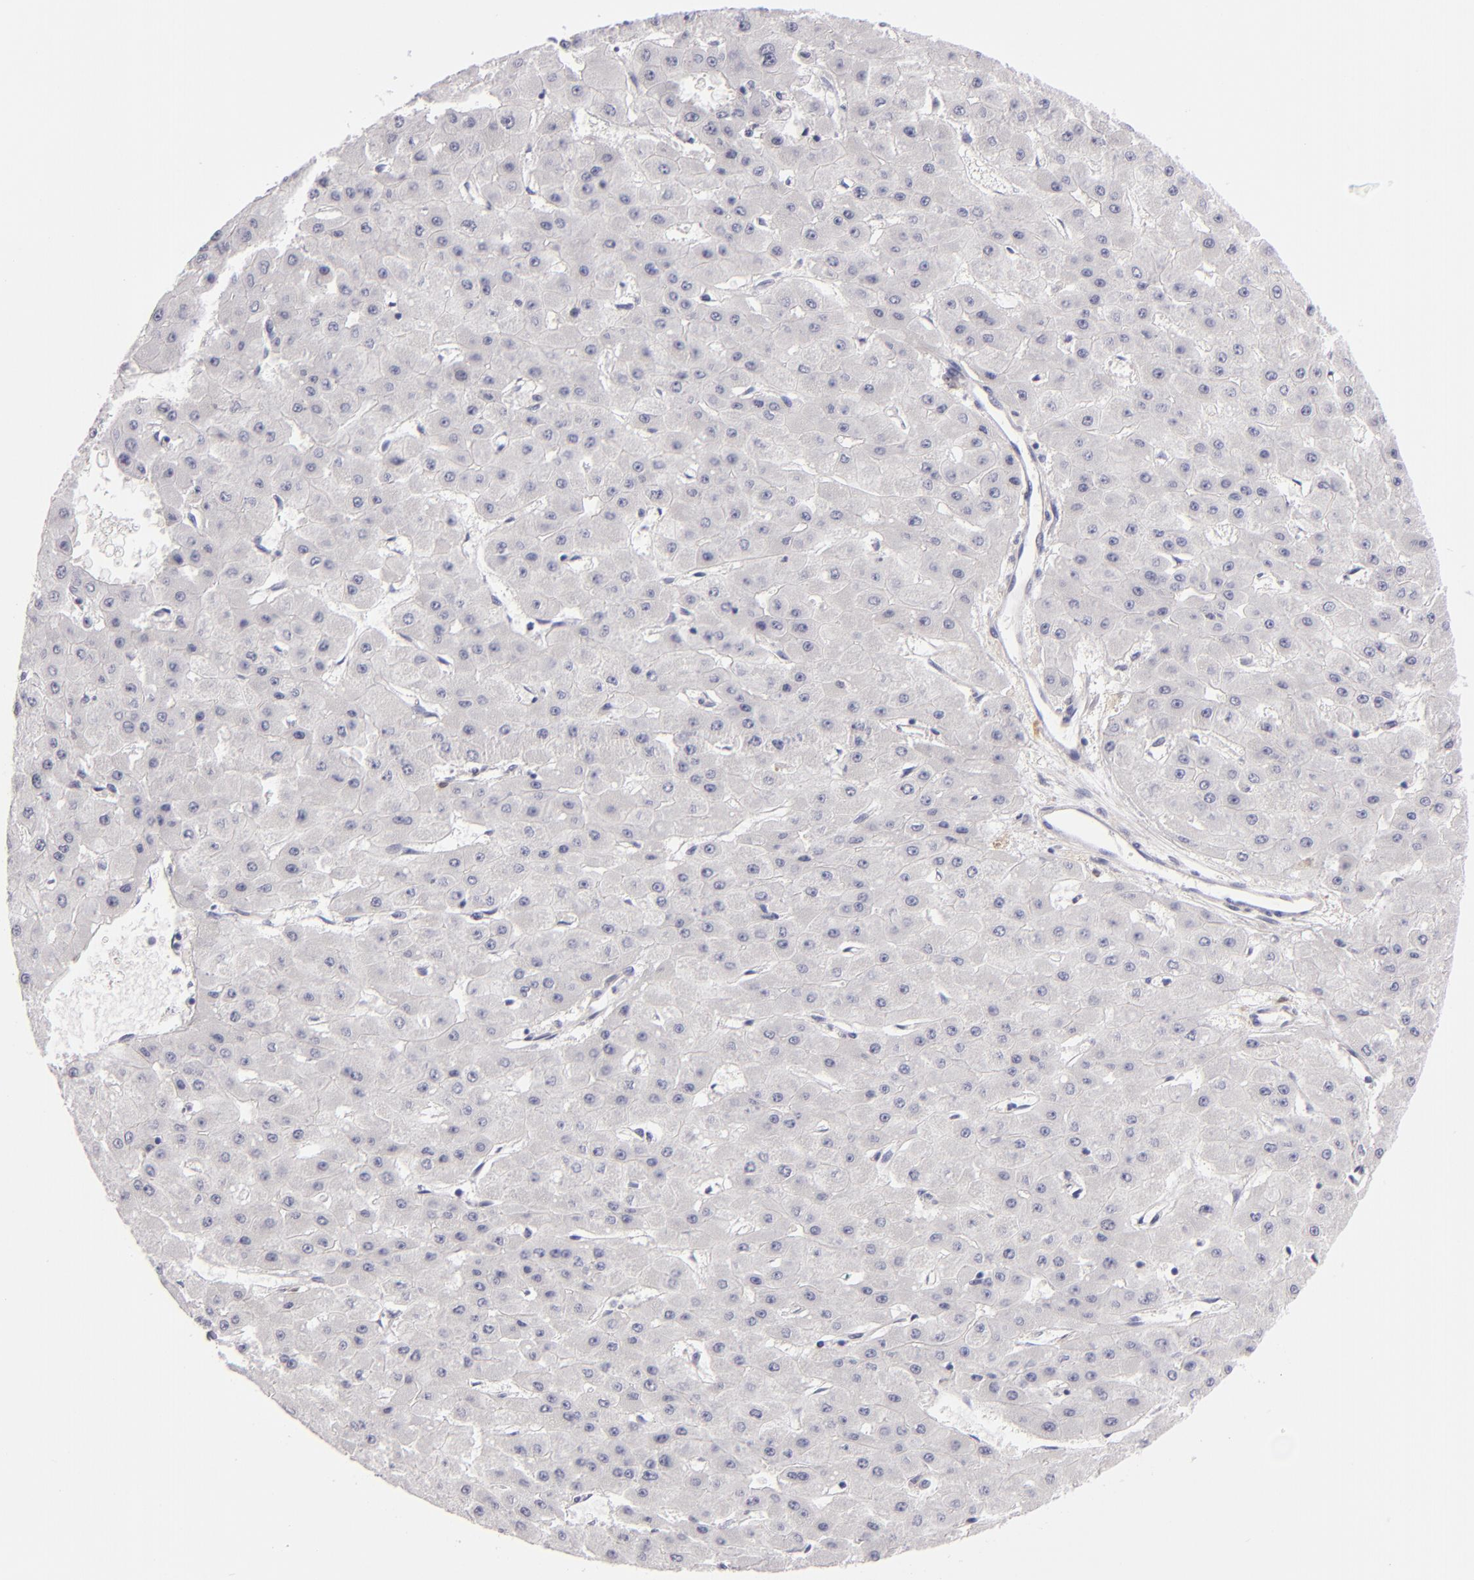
{"staining": {"intensity": "negative", "quantity": "none", "location": "none"}, "tissue": "liver cancer", "cell_type": "Tumor cells", "image_type": "cancer", "snomed": [{"axis": "morphology", "description": "Carcinoma, Hepatocellular, NOS"}, {"axis": "topography", "description": "Liver"}], "caption": "Immunohistochemistry (IHC) of liver hepatocellular carcinoma demonstrates no expression in tumor cells.", "gene": "F13A1", "patient": {"sex": "female", "age": 52}}